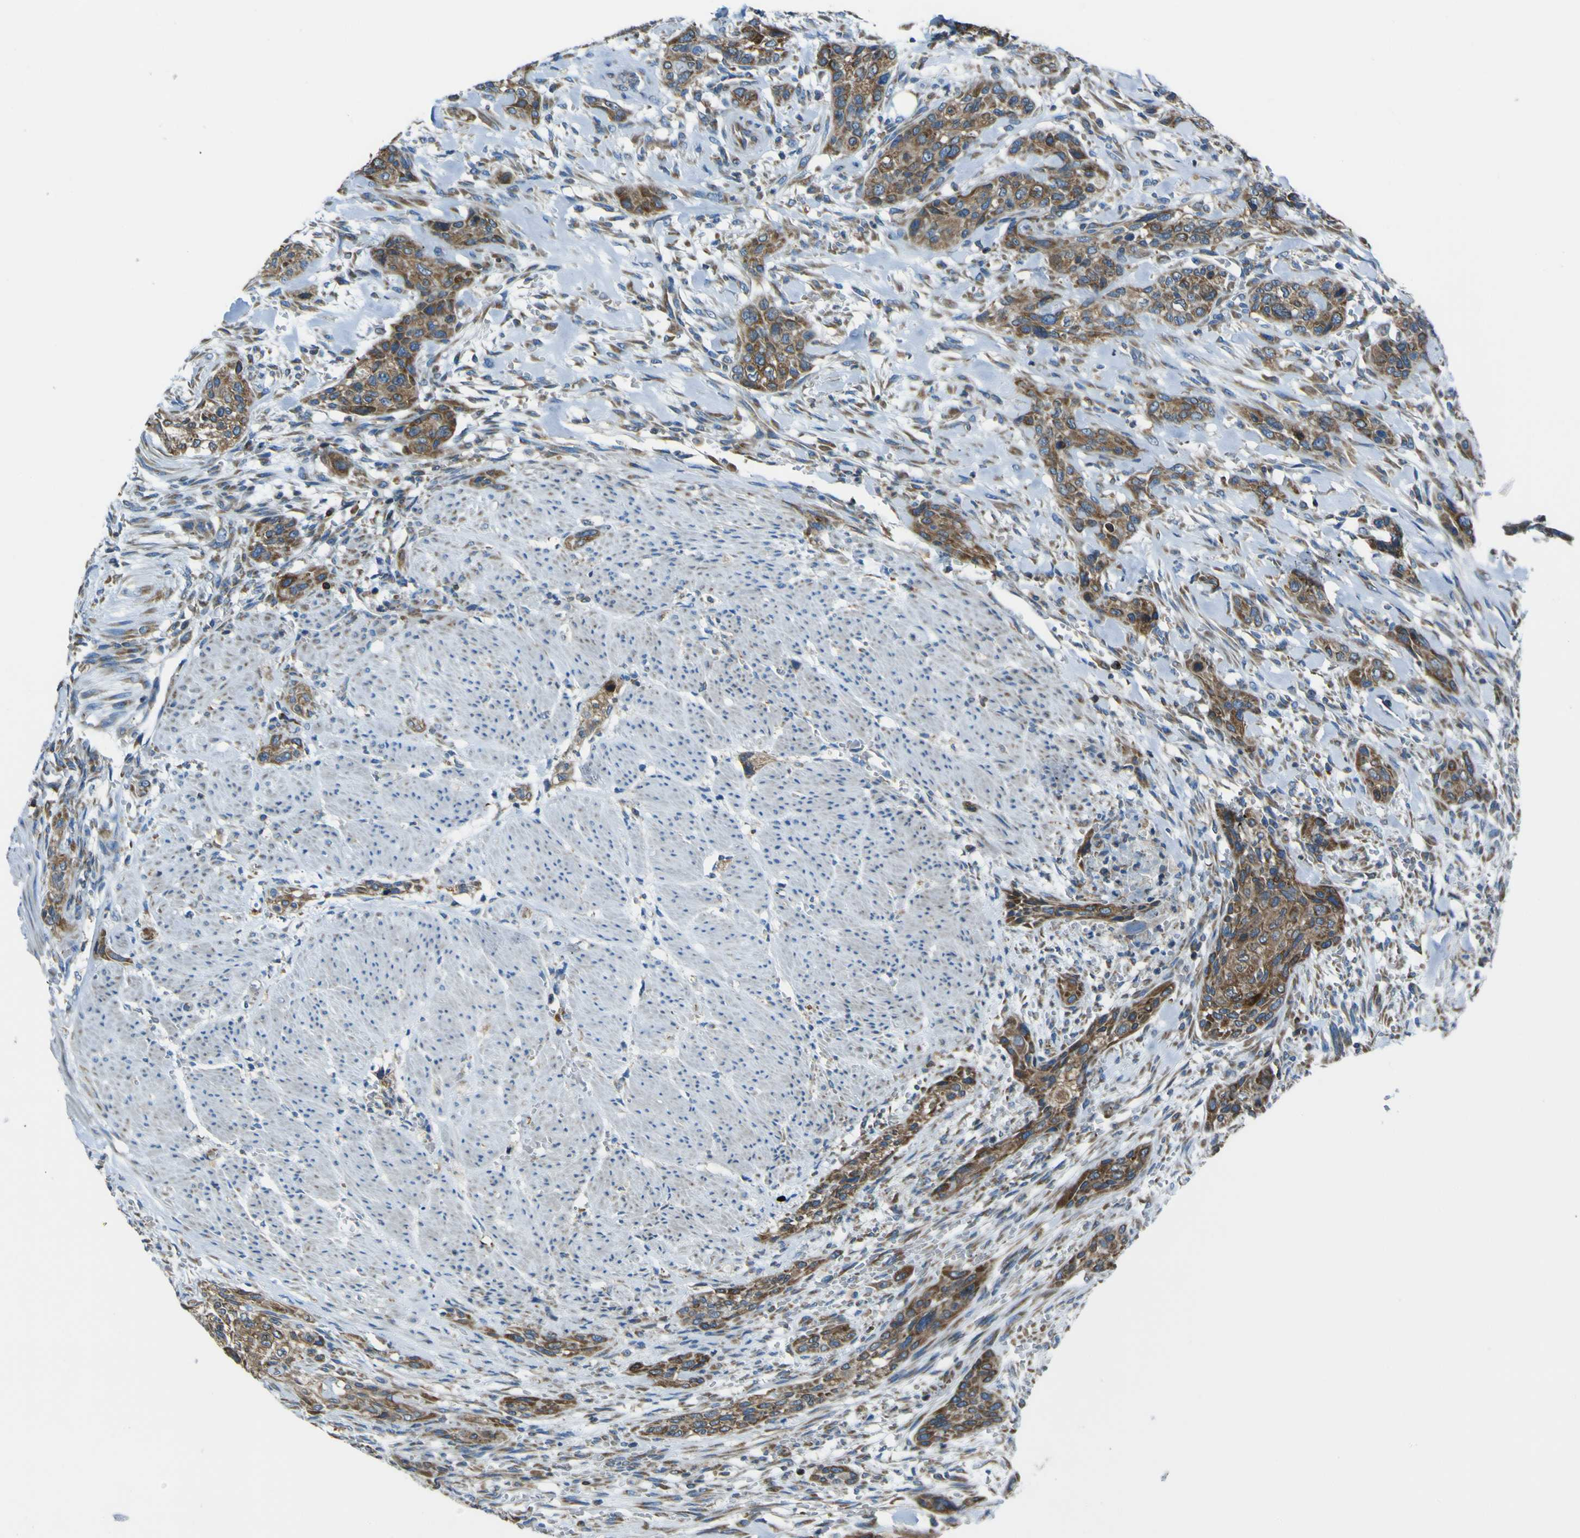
{"staining": {"intensity": "moderate", "quantity": ">75%", "location": "cytoplasmic/membranous"}, "tissue": "urothelial cancer", "cell_type": "Tumor cells", "image_type": "cancer", "snomed": [{"axis": "morphology", "description": "Urothelial carcinoma, High grade"}, {"axis": "topography", "description": "Urinary bladder"}], "caption": "IHC histopathology image of neoplastic tissue: urothelial carcinoma (high-grade) stained using immunohistochemistry (IHC) exhibits medium levels of moderate protein expression localized specifically in the cytoplasmic/membranous of tumor cells, appearing as a cytoplasmic/membranous brown color.", "gene": "STIM1", "patient": {"sex": "male", "age": 35}}